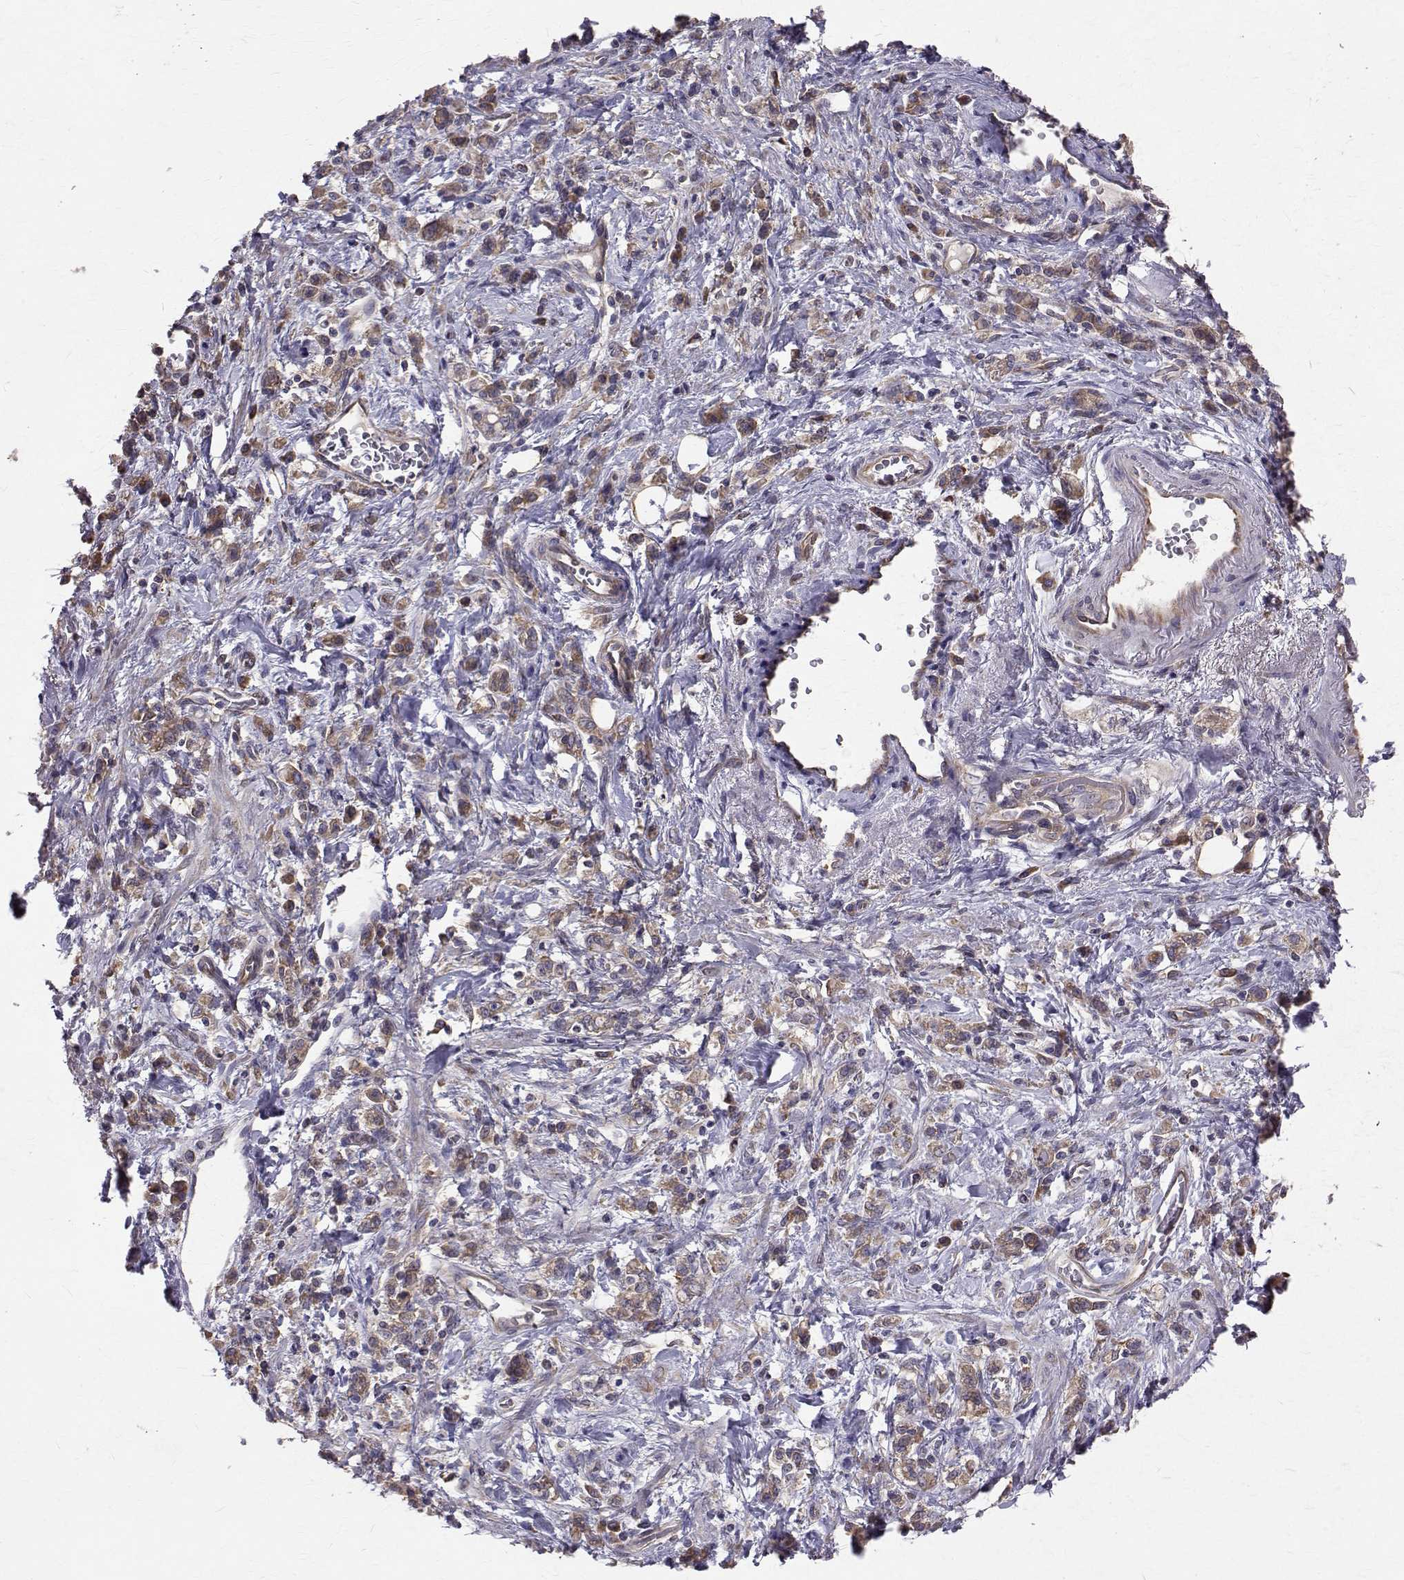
{"staining": {"intensity": "weak", "quantity": ">75%", "location": "cytoplasmic/membranous"}, "tissue": "stomach cancer", "cell_type": "Tumor cells", "image_type": "cancer", "snomed": [{"axis": "morphology", "description": "Adenocarcinoma, NOS"}, {"axis": "topography", "description": "Stomach"}], "caption": "DAB (3,3'-diaminobenzidine) immunohistochemical staining of human stomach adenocarcinoma exhibits weak cytoplasmic/membranous protein staining in about >75% of tumor cells.", "gene": "FARSB", "patient": {"sex": "male", "age": 77}}